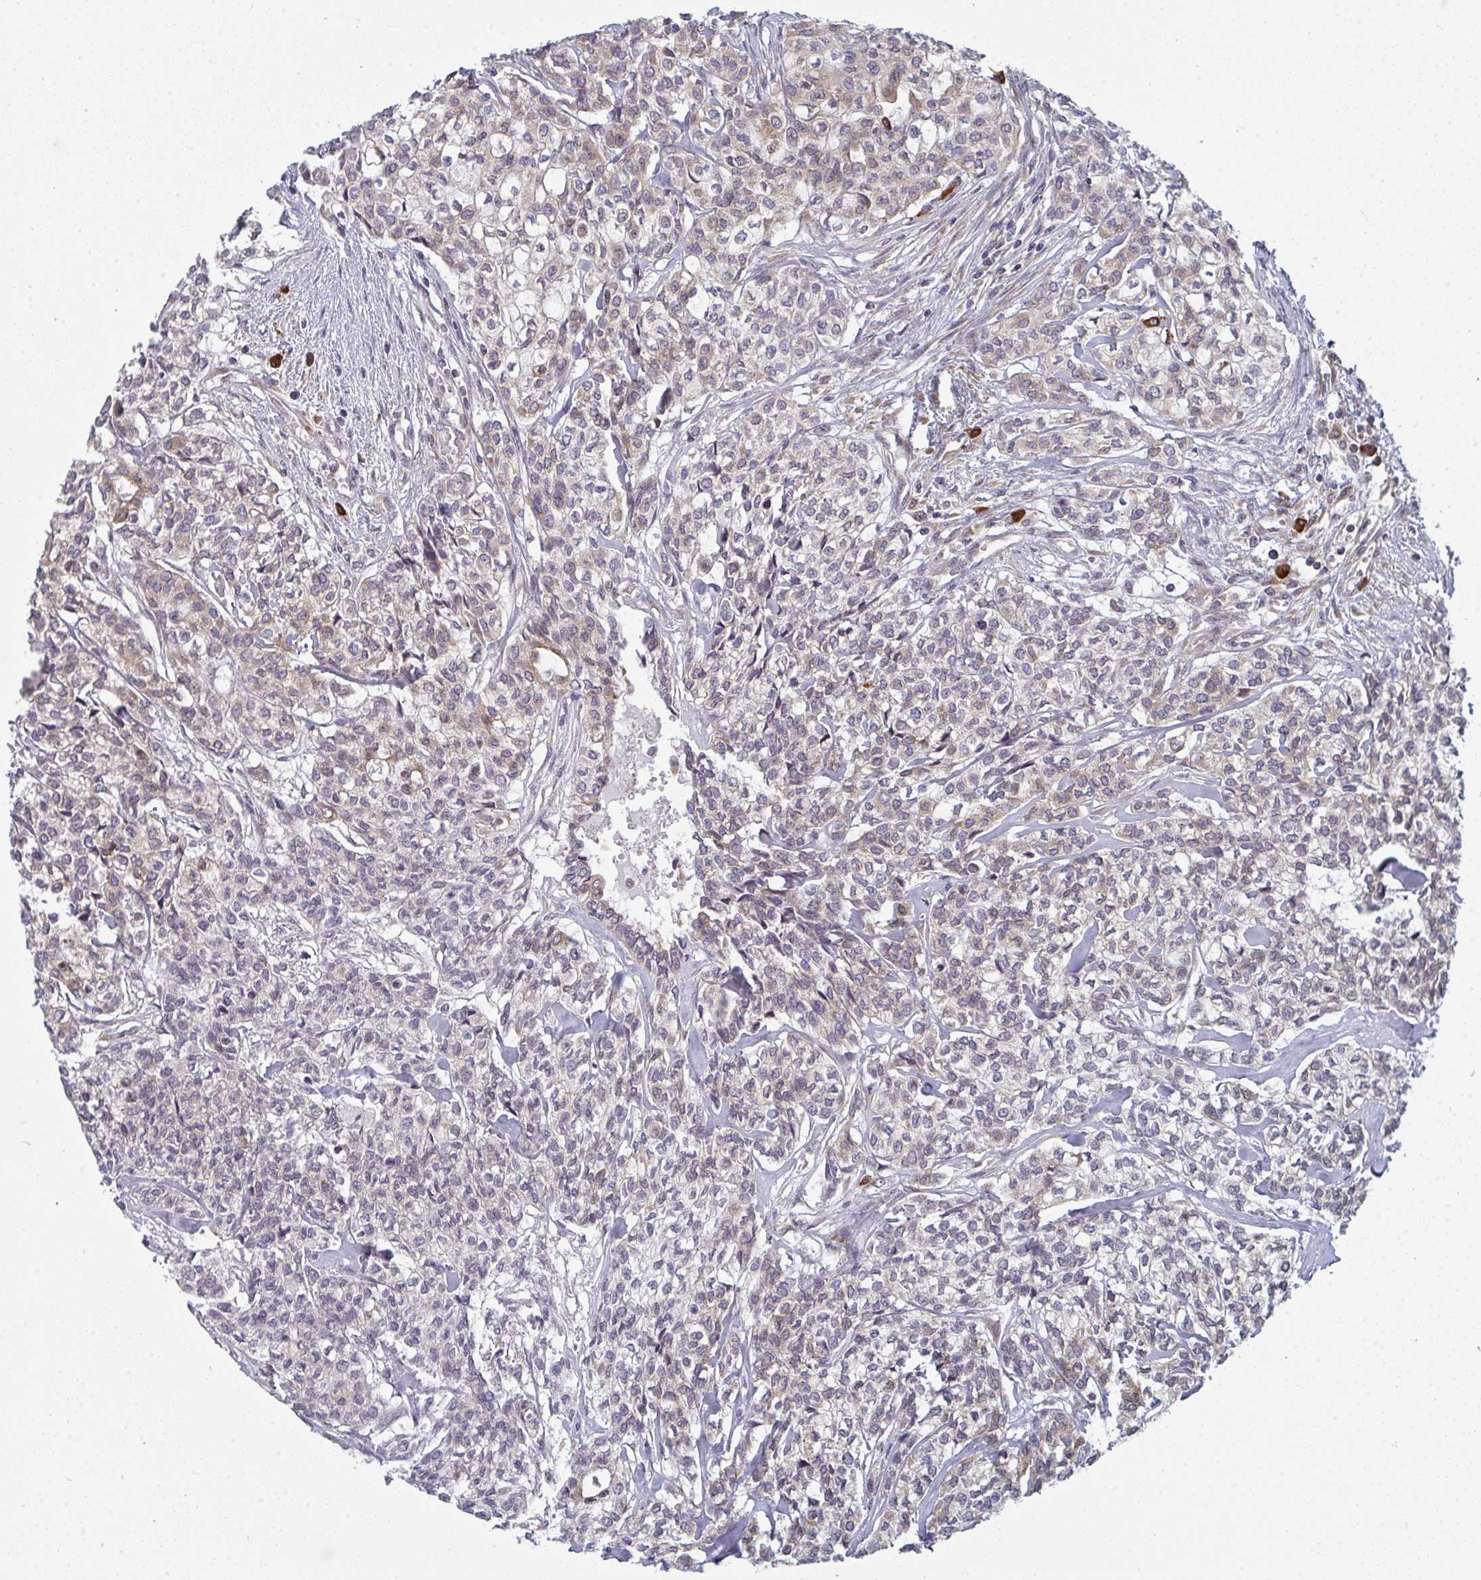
{"staining": {"intensity": "weak", "quantity": "<25%", "location": "cytoplasmic/membranous"}, "tissue": "head and neck cancer", "cell_type": "Tumor cells", "image_type": "cancer", "snomed": [{"axis": "morphology", "description": "Adenocarcinoma, NOS"}, {"axis": "topography", "description": "Head-Neck"}], "caption": "DAB (3,3'-diaminobenzidine) immunohistochemical staining of human adenocarcinoma (head and neck) reveals no significant staining in tumor cells.", "gene": "LYSMD4", "patient": {"sex": "male", "age": 81}}